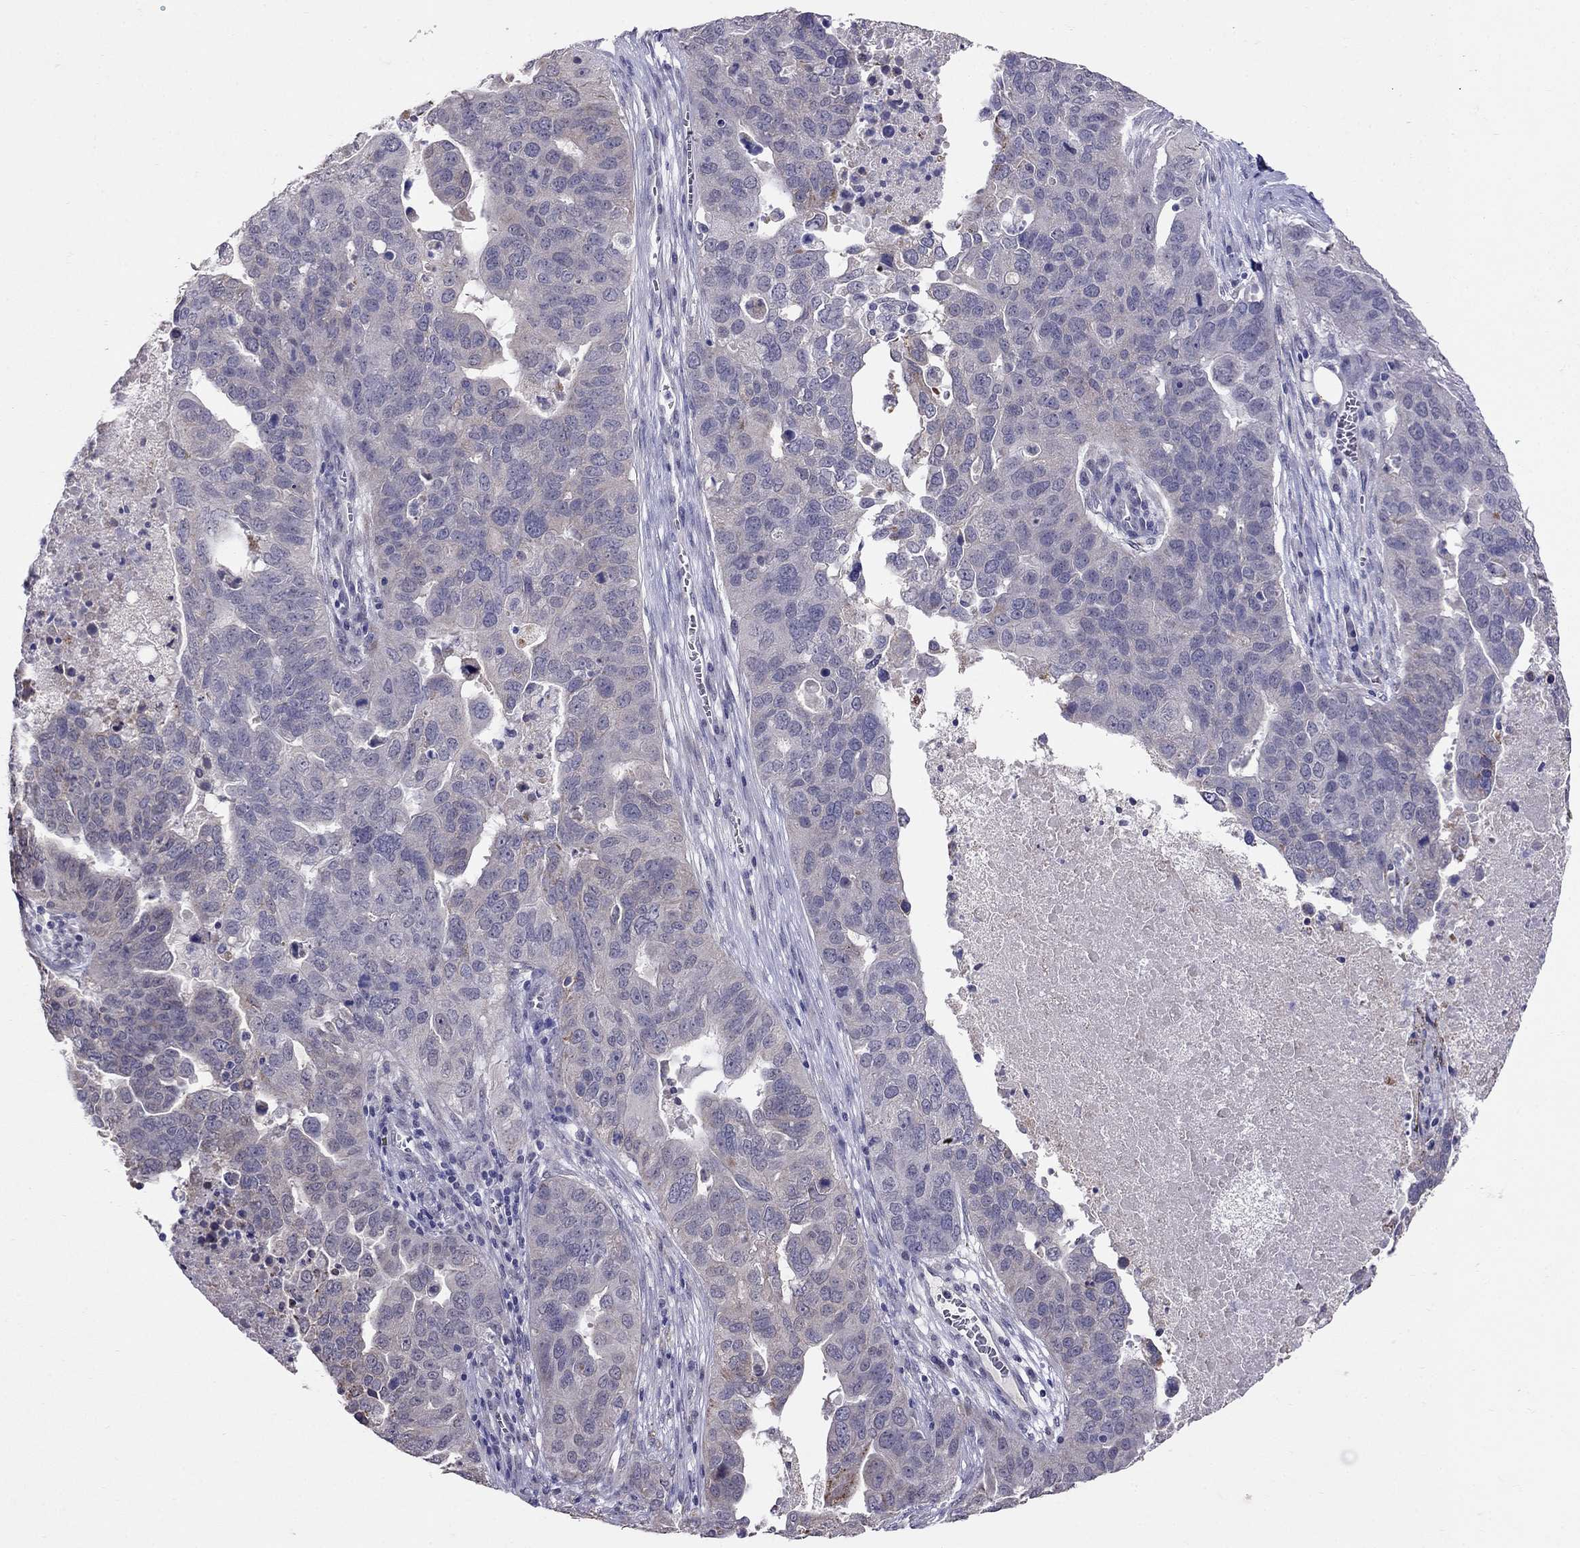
{"staining": {"intensity": "negative", "quantity": "none", "location": "none"}, "tissue": "ovarian cancer", "cell_type": "Tumor cells", "image_type": "cancer", "snomed": [{"axis": "morphology", "description": "Carcinoma, endometroid"}, {"axis": "topography", "description": "Soft tissue"}, {"axis": "topography", "description": "Ovary"}], "caption": "Immunohistochemistry image of neoplastic tissue: ovarian cancer stained with DAB (3,3'-diaminobenzidine) shows no significant protein positivity in tumor cells. (Immunohistochemistry (ihc), brightfield microscopy, high magnification).", "gene": "MYO3B", "patient": {"sex": "female", "age": 52}}